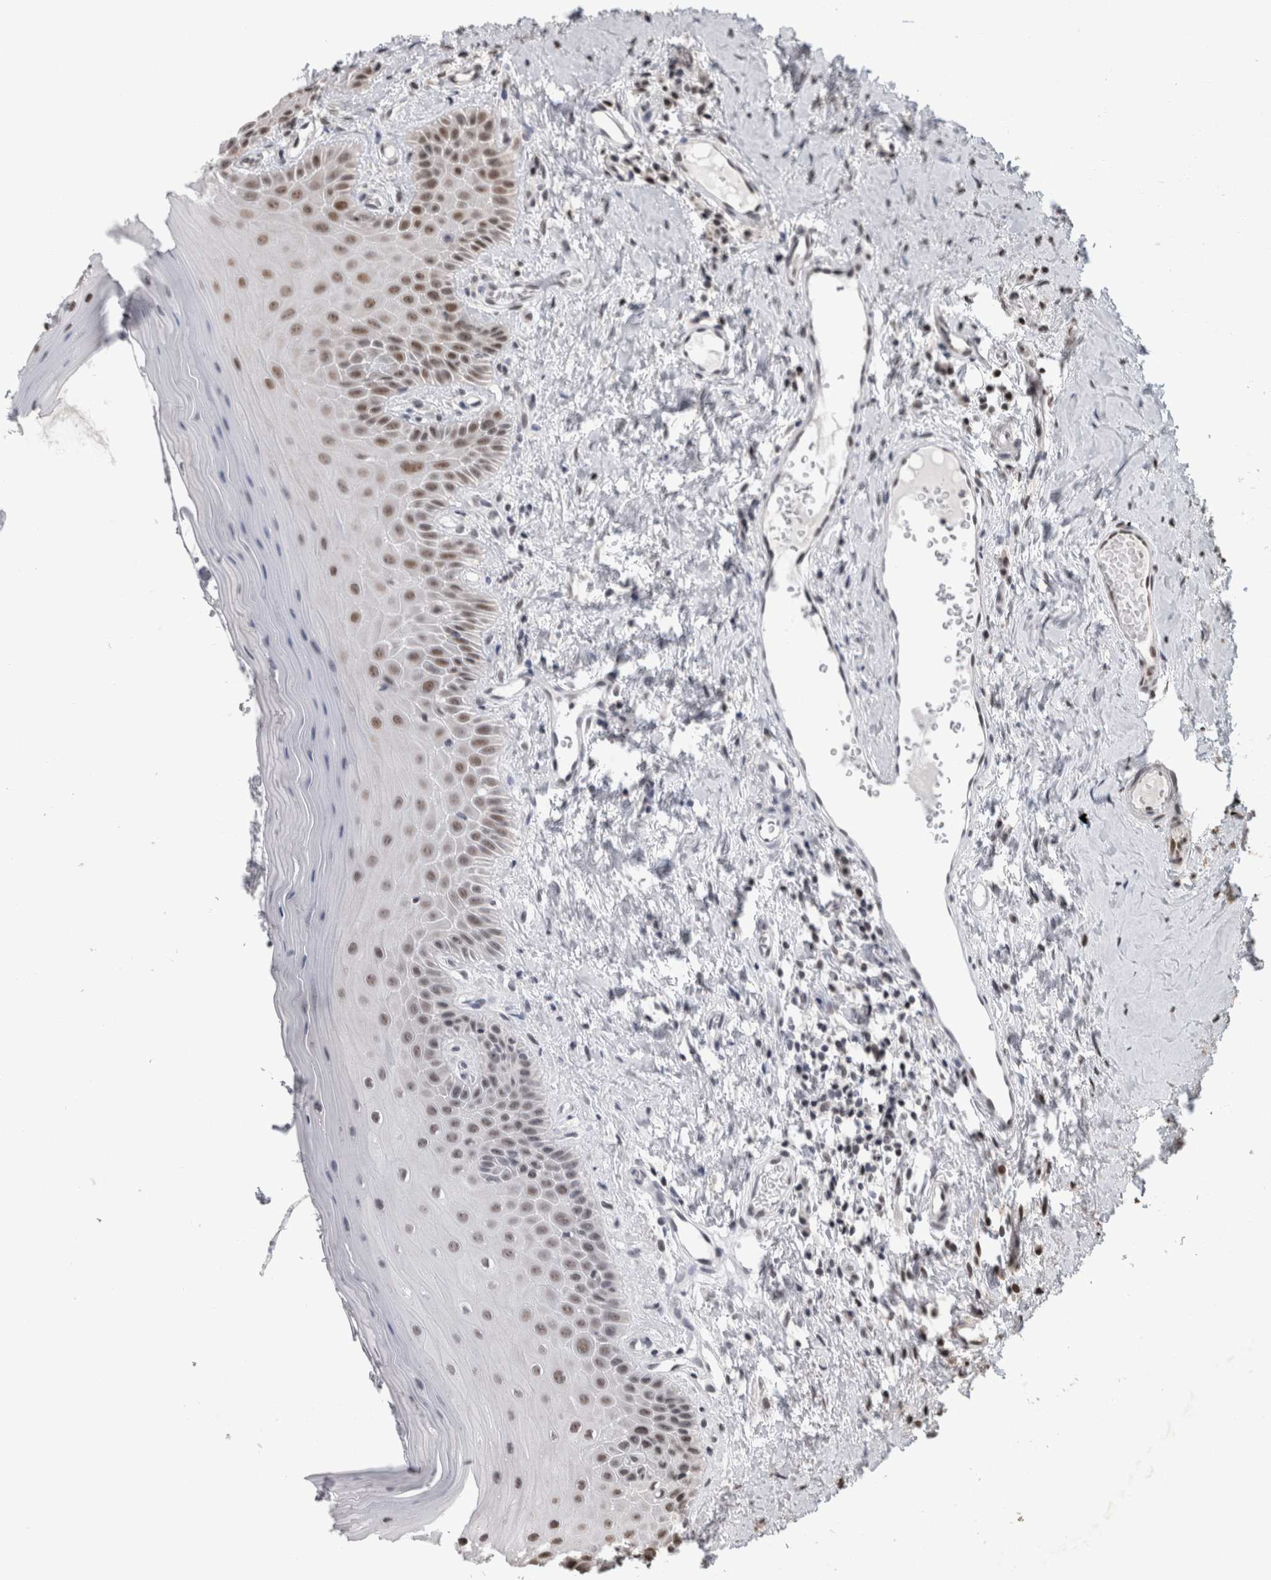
{"staining": {"intensity": "moderate", "quantity": ">75%", "location": "nuclear"}, "tissue": "oral mucosa", "cell_type": "Squamous epithelial cells", "image_type": "normal", "snomed": [{"axis": "morphology", "description": "Normal tissue, NOS"}, {"axis": "topography", "description": "Oral tissue"}], "caption": "The photomicrograph exhibits a brown stain indicating the presence of a protein in the nuclear of squamous epithelial cells in oral mucosa. The staining was performed using DAB (3,3'-diaminobenzidine) to visualize the protein expression in brown, while the nuclei were stained in blue with hematoxylin (Magnification: 20x).", "gene": "ZBTB11", "patient": {"sex": "male", "age": 66}}